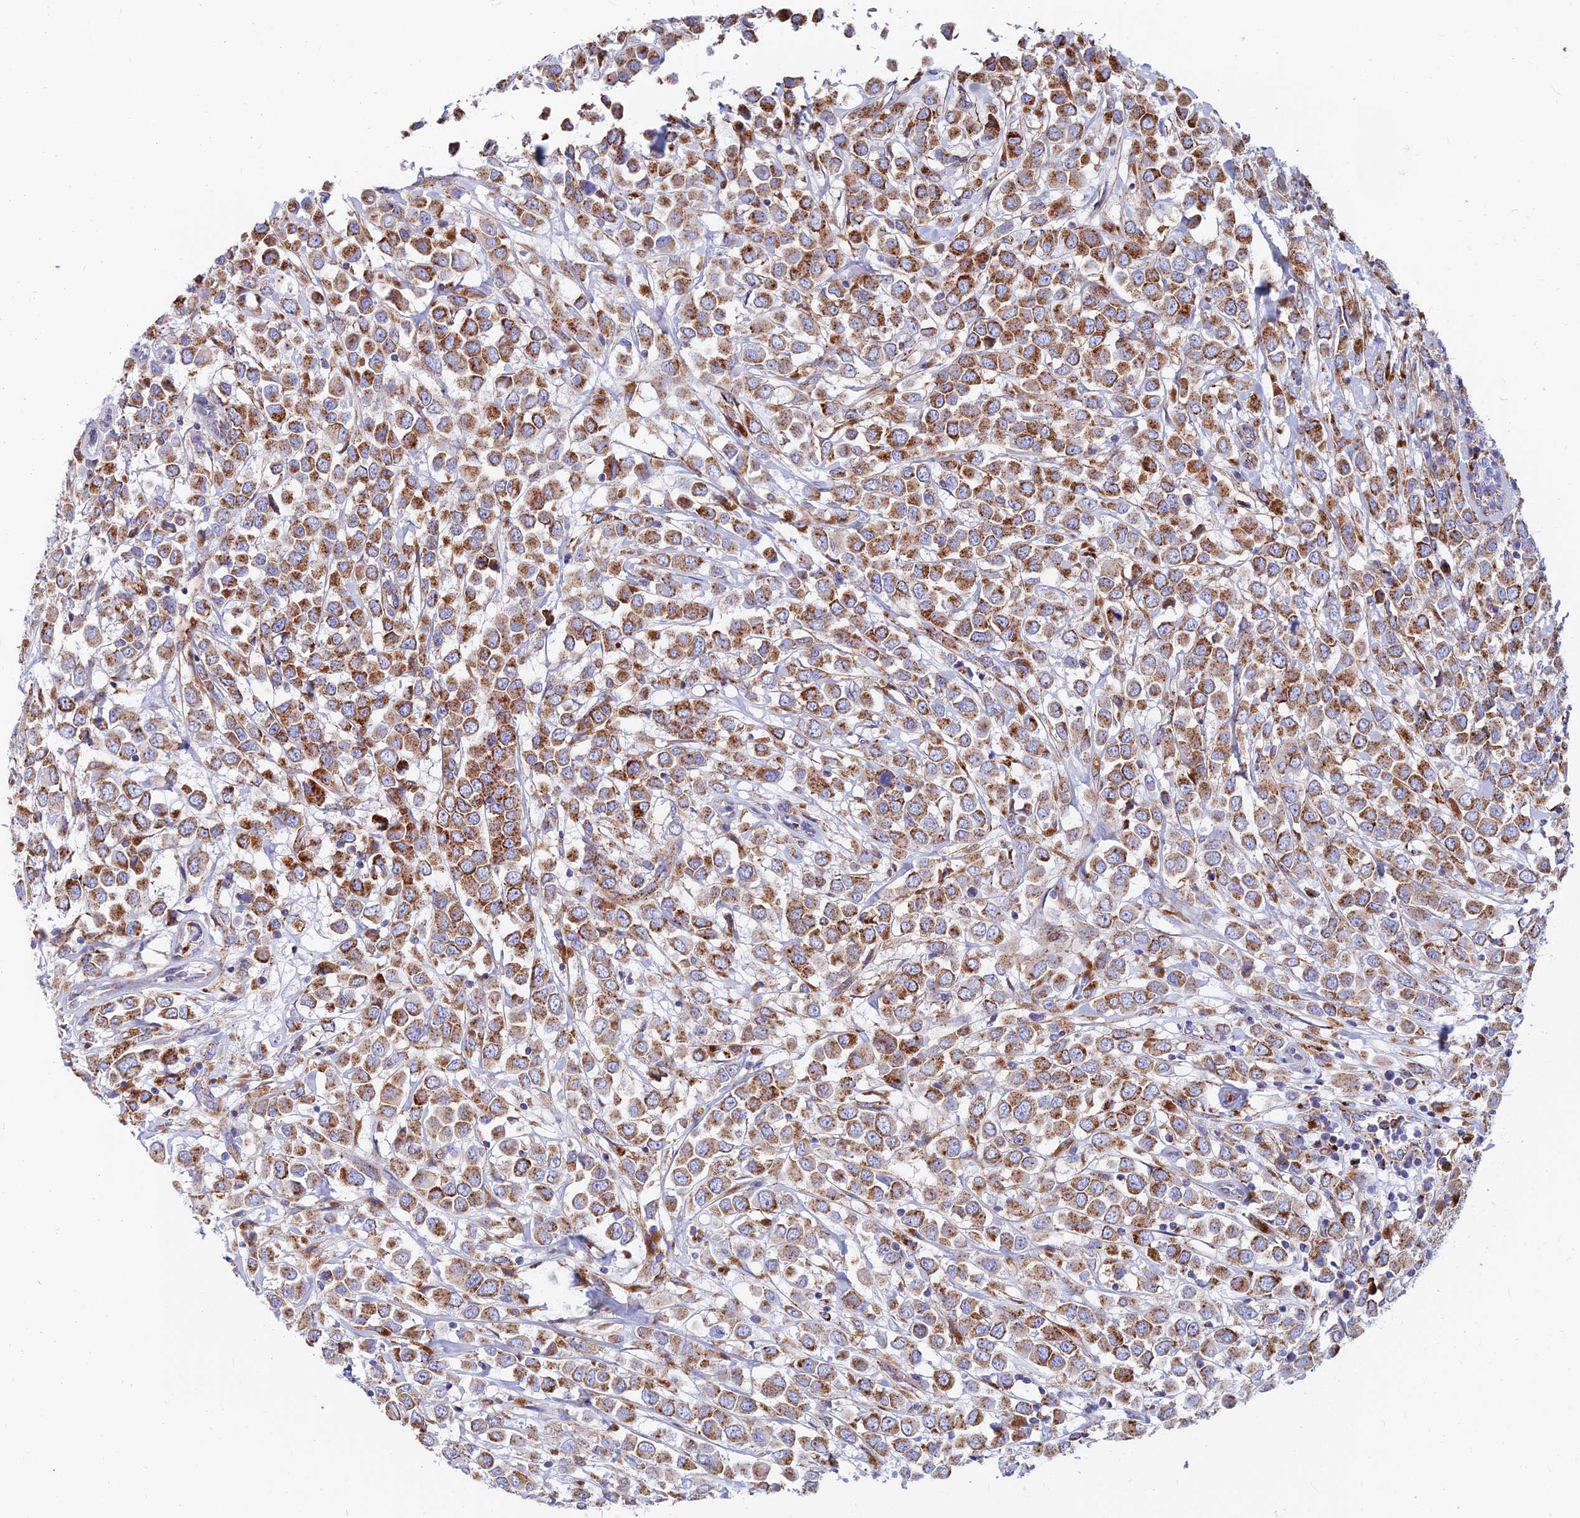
{"staining": {"intensity": "moderate", "quantity": ">75%", "location": "cytoplasmic/membranous"}, "tissue": "breast cancer", "cell_type": "Tumor cells", "image_type": "cancer", "snomed": [{"axis": "morphology", "description": "Duct carcinoma"}, {"axis": "topography", "description": "Breast"}], "caption": "The histopathology image exhibits staining of breast cancer, revealing moderate cytoplasmic/membranous protein staining (brown color) within tumor cells.", "gene": "SPNS1", "patient": {"sex": "female", "age": 61}}